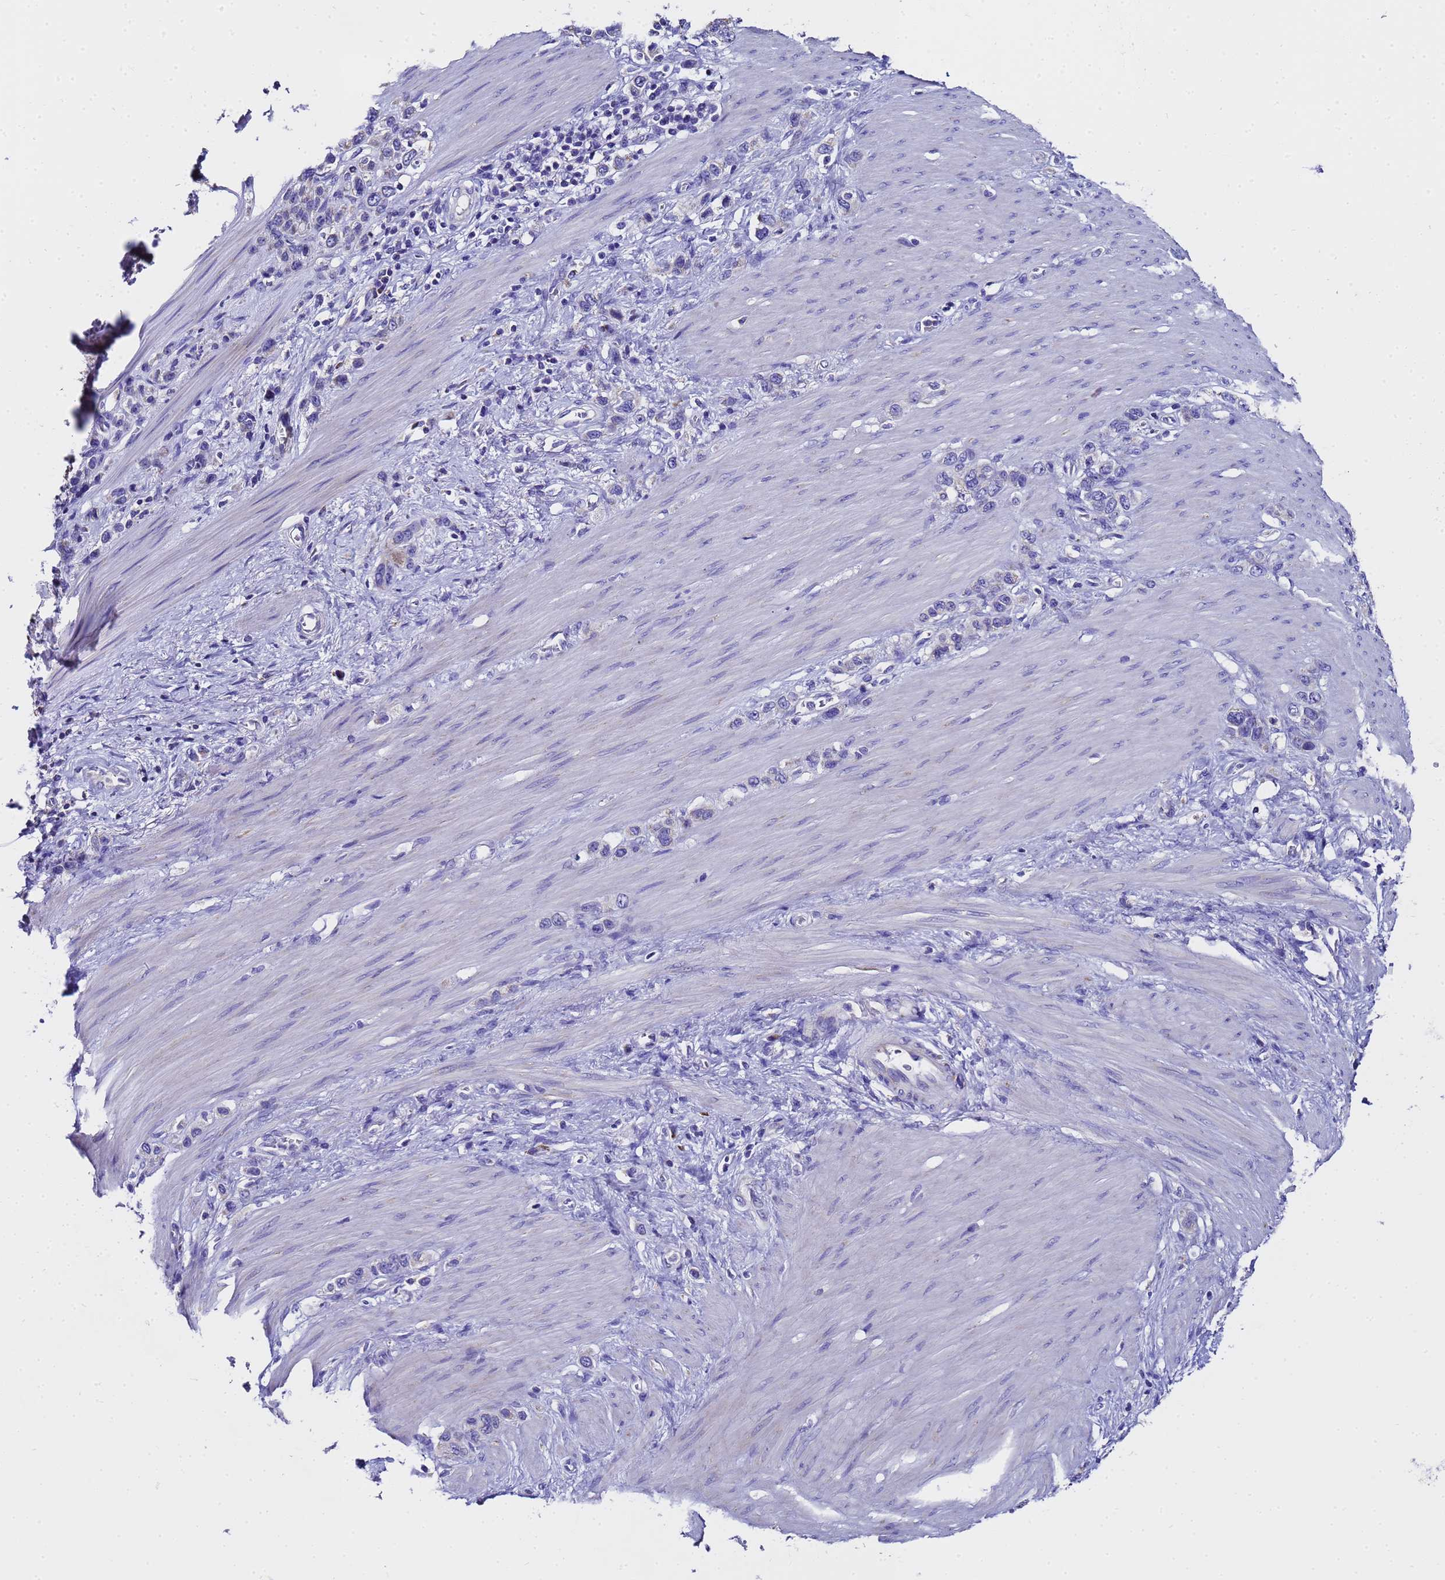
{"staining": {"intensity": "negative", "quantity": "none", "location": "none"}, "tissue": "stomach cancer", "cell_type": "Tumor cells", "image_type": "cancer", "snomed": [{"axis": "morphology", "description": "Adenocarcinoma, NOS"}, {"axis": "morphology", "description": "Adenocarcinoma, High grade"}, {"axis": "topography", "description": "Stomach, upper"}, {"axis": "topography", "description": "Stomach, lower"}], "caption": "Immunohistochemistry (IHC) image of stomach cancer stained for a protein (brown), which exhibits no positivity in tumor cells.", "gene": "MRPS12", "patient": {"sex": "female", "age": 65}}